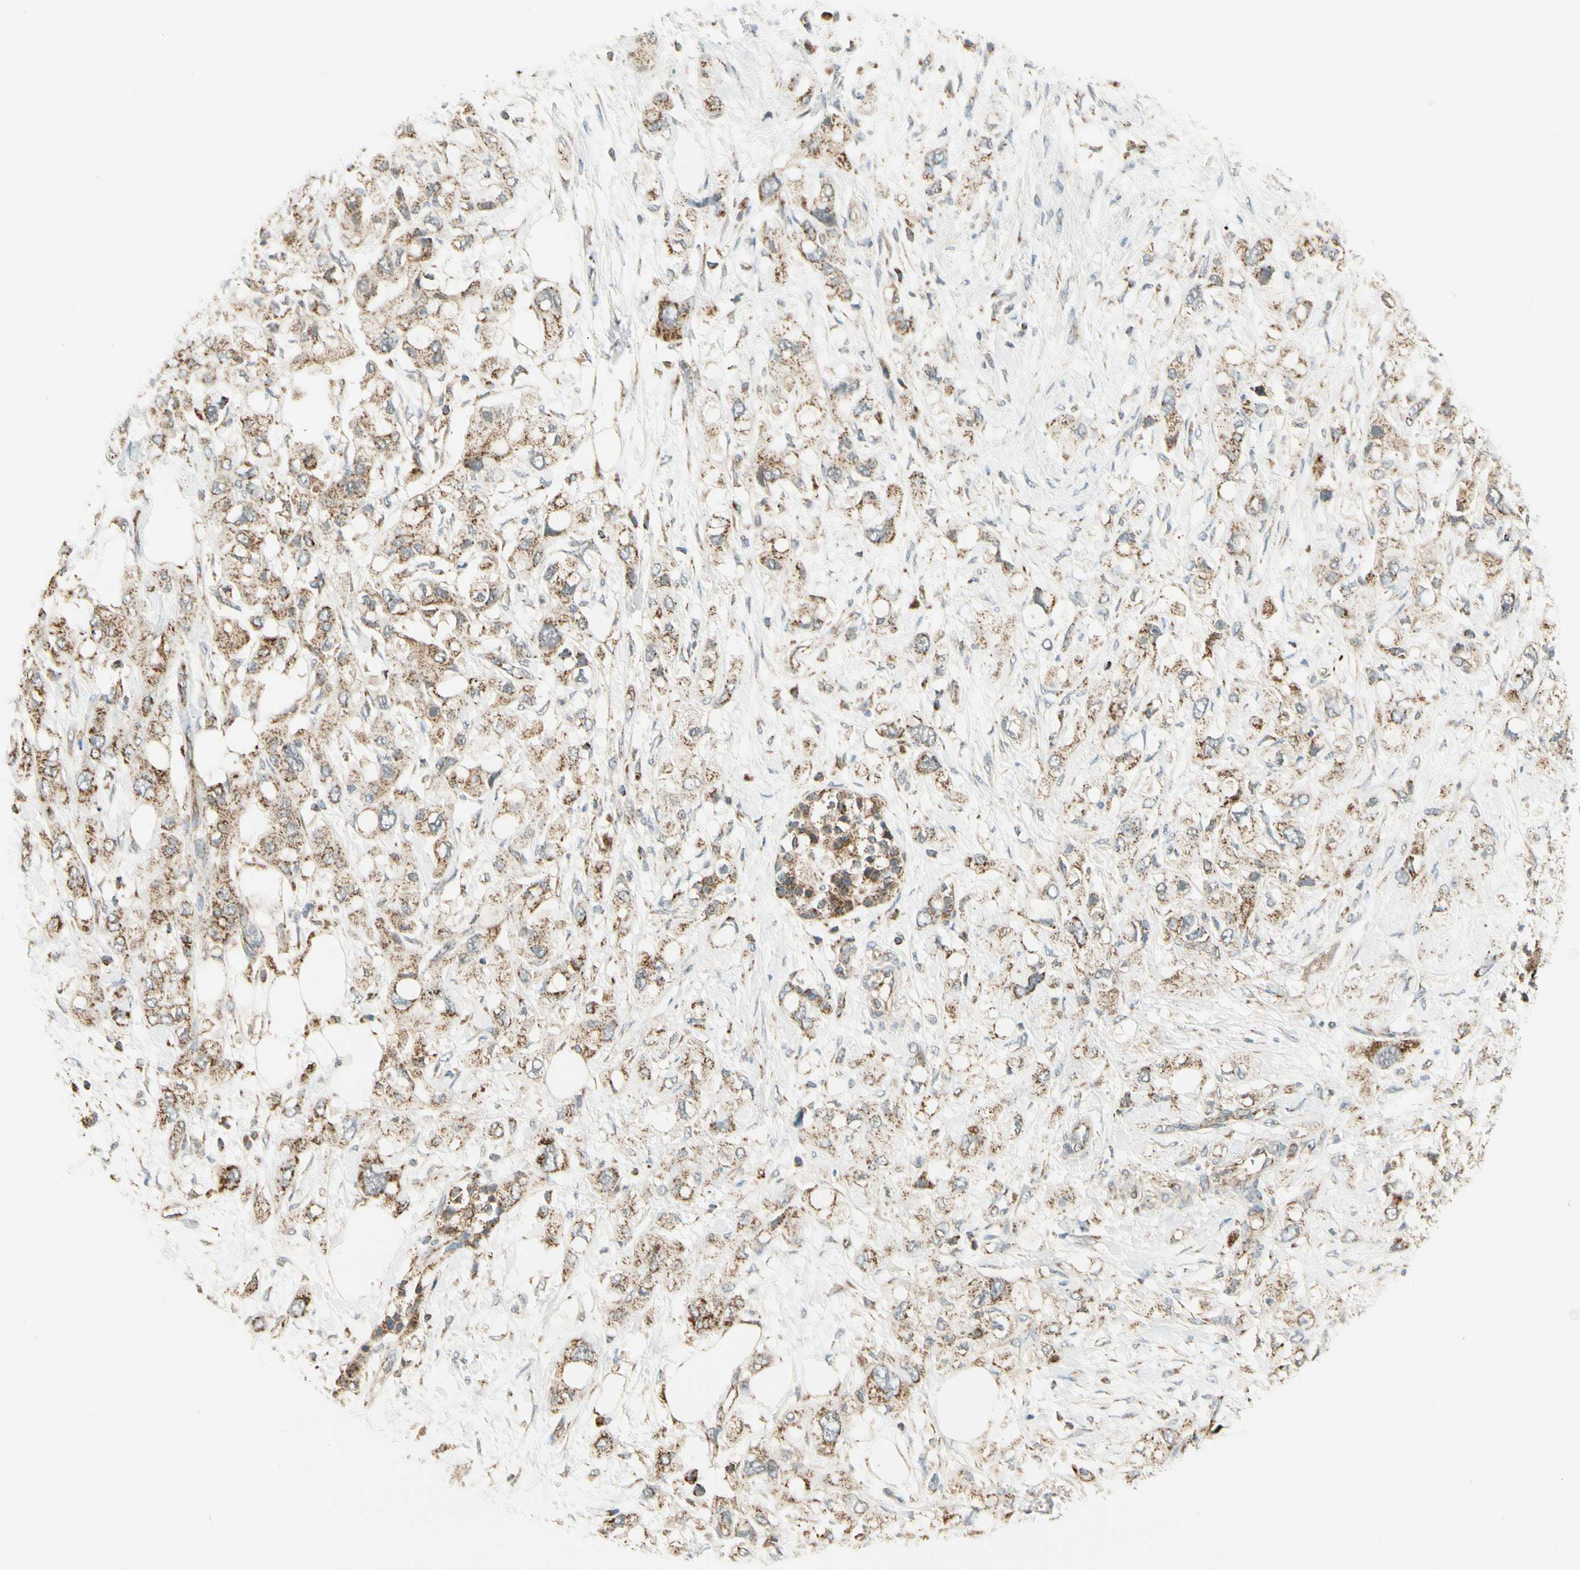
{"staining": {"intensity": "moderate", "quantity": ">75%", "location": "cytoplasmic/membranous"}, "tissue": "pancreatic cancer", "cell_type": "Tumor cells", "image_type": "cancer", "snomed": [{"axis": "morphology", "description": "Adenocarcinoma, NOS"}, {"axis": "topography", "description": "Pancreas"}], "caption": "This is an image of IHC staining of pancreatic cancer, which shows moderate expression in the cytoplasmic/membranous of tumor cells.", "gene": "EPHB3", "patient": {"sex": "female", "age": 56}}